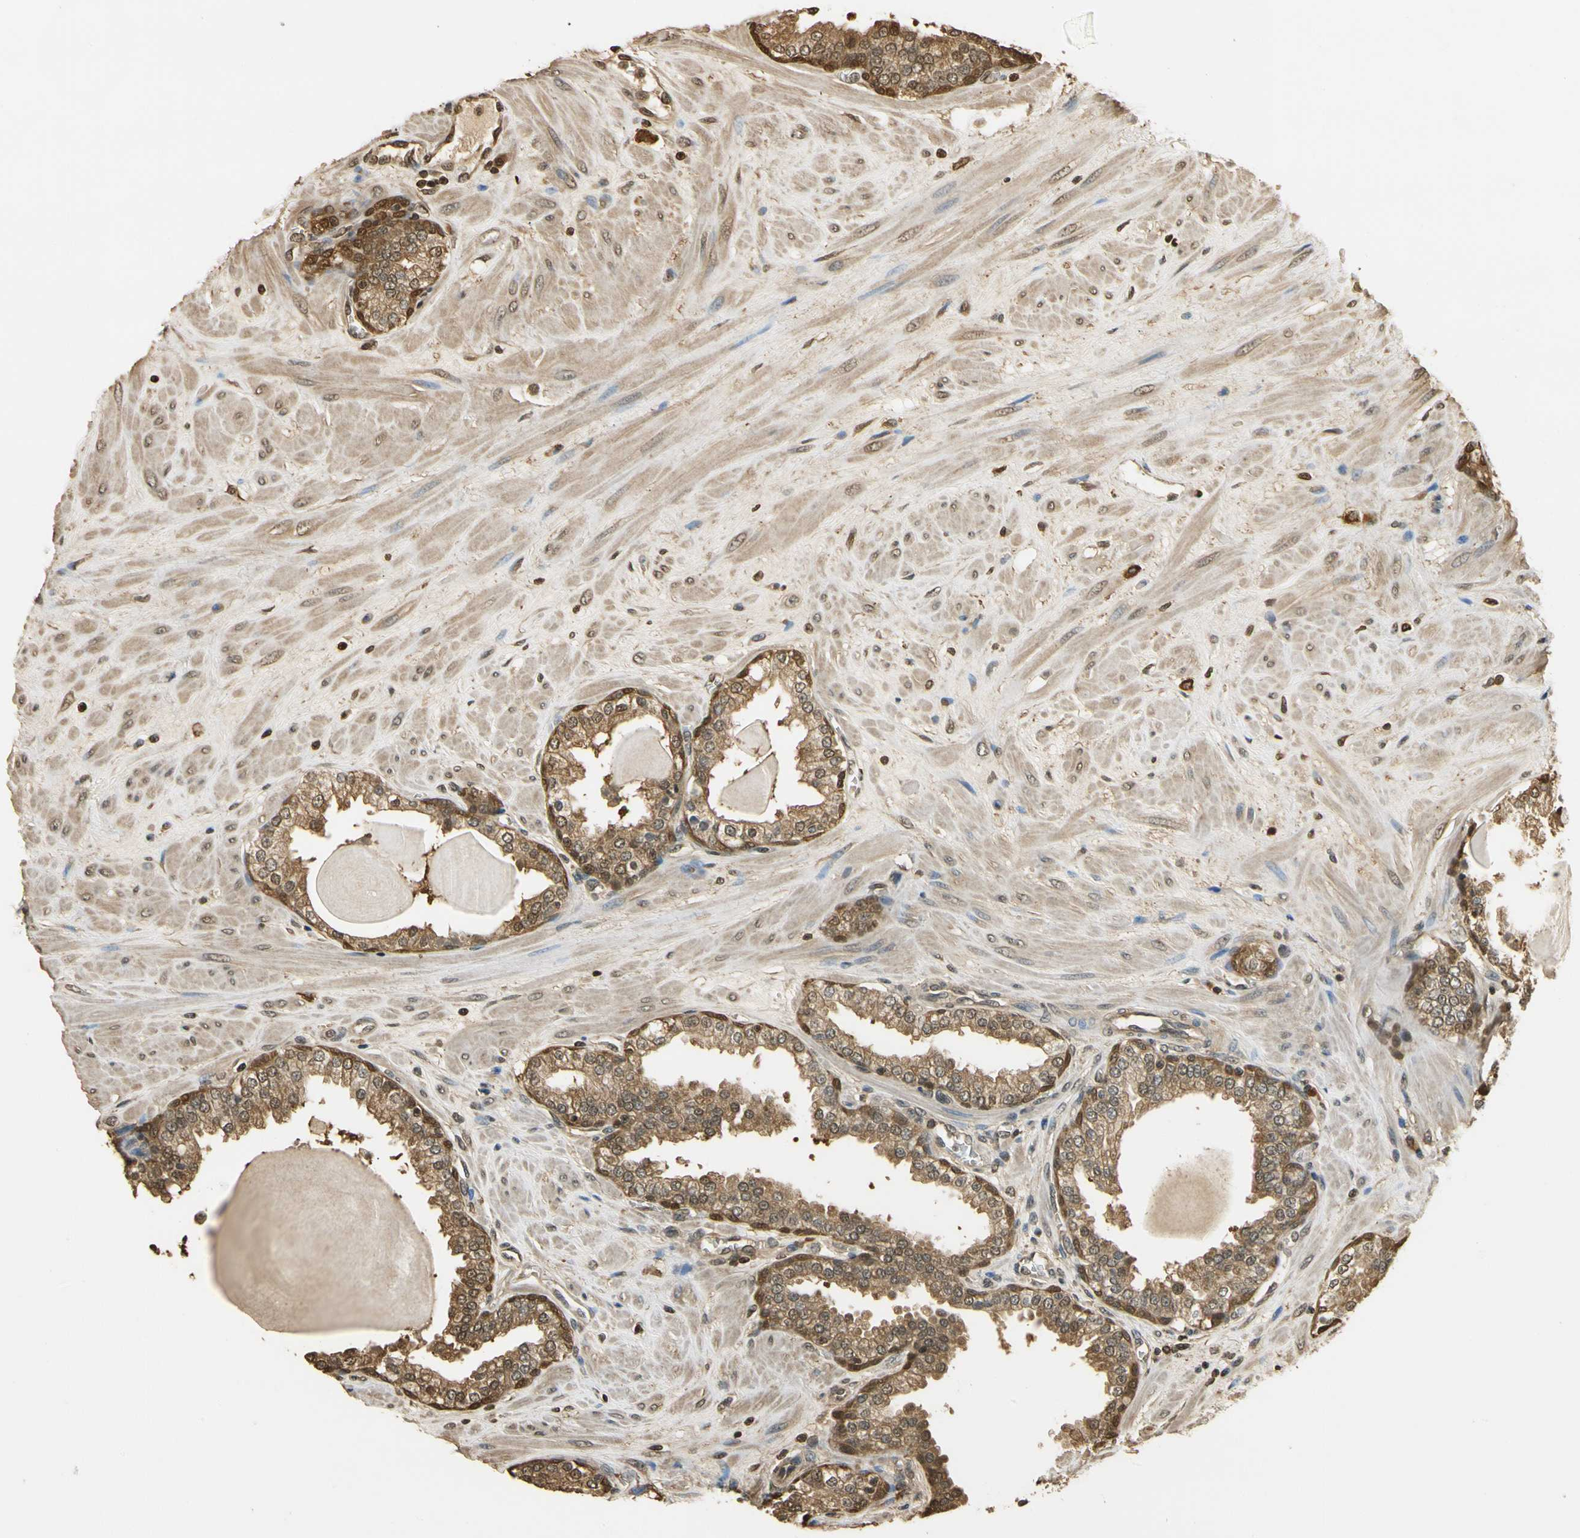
{"staining": {"intensity": "moderate", "quantity": ">75%", "location": "cytoplasmic/membranous,nuclear"}, "tissue": "prostate", "cell_type": "Glandular cells", "image_type": "normal", "snomed": [{"axis": "morphology", "description": "Normal tissue, NOS"}, {"axis": "topography", "description": "Prostate"}], "caption": "Protein expression analysis of benign human prostate reveals moderate cytoplasmic/membranous,nuclear positivity in approximately >75% of glandular cells.", "gene": "SOD1", "patient": {"sex": "male", "age": 51}}